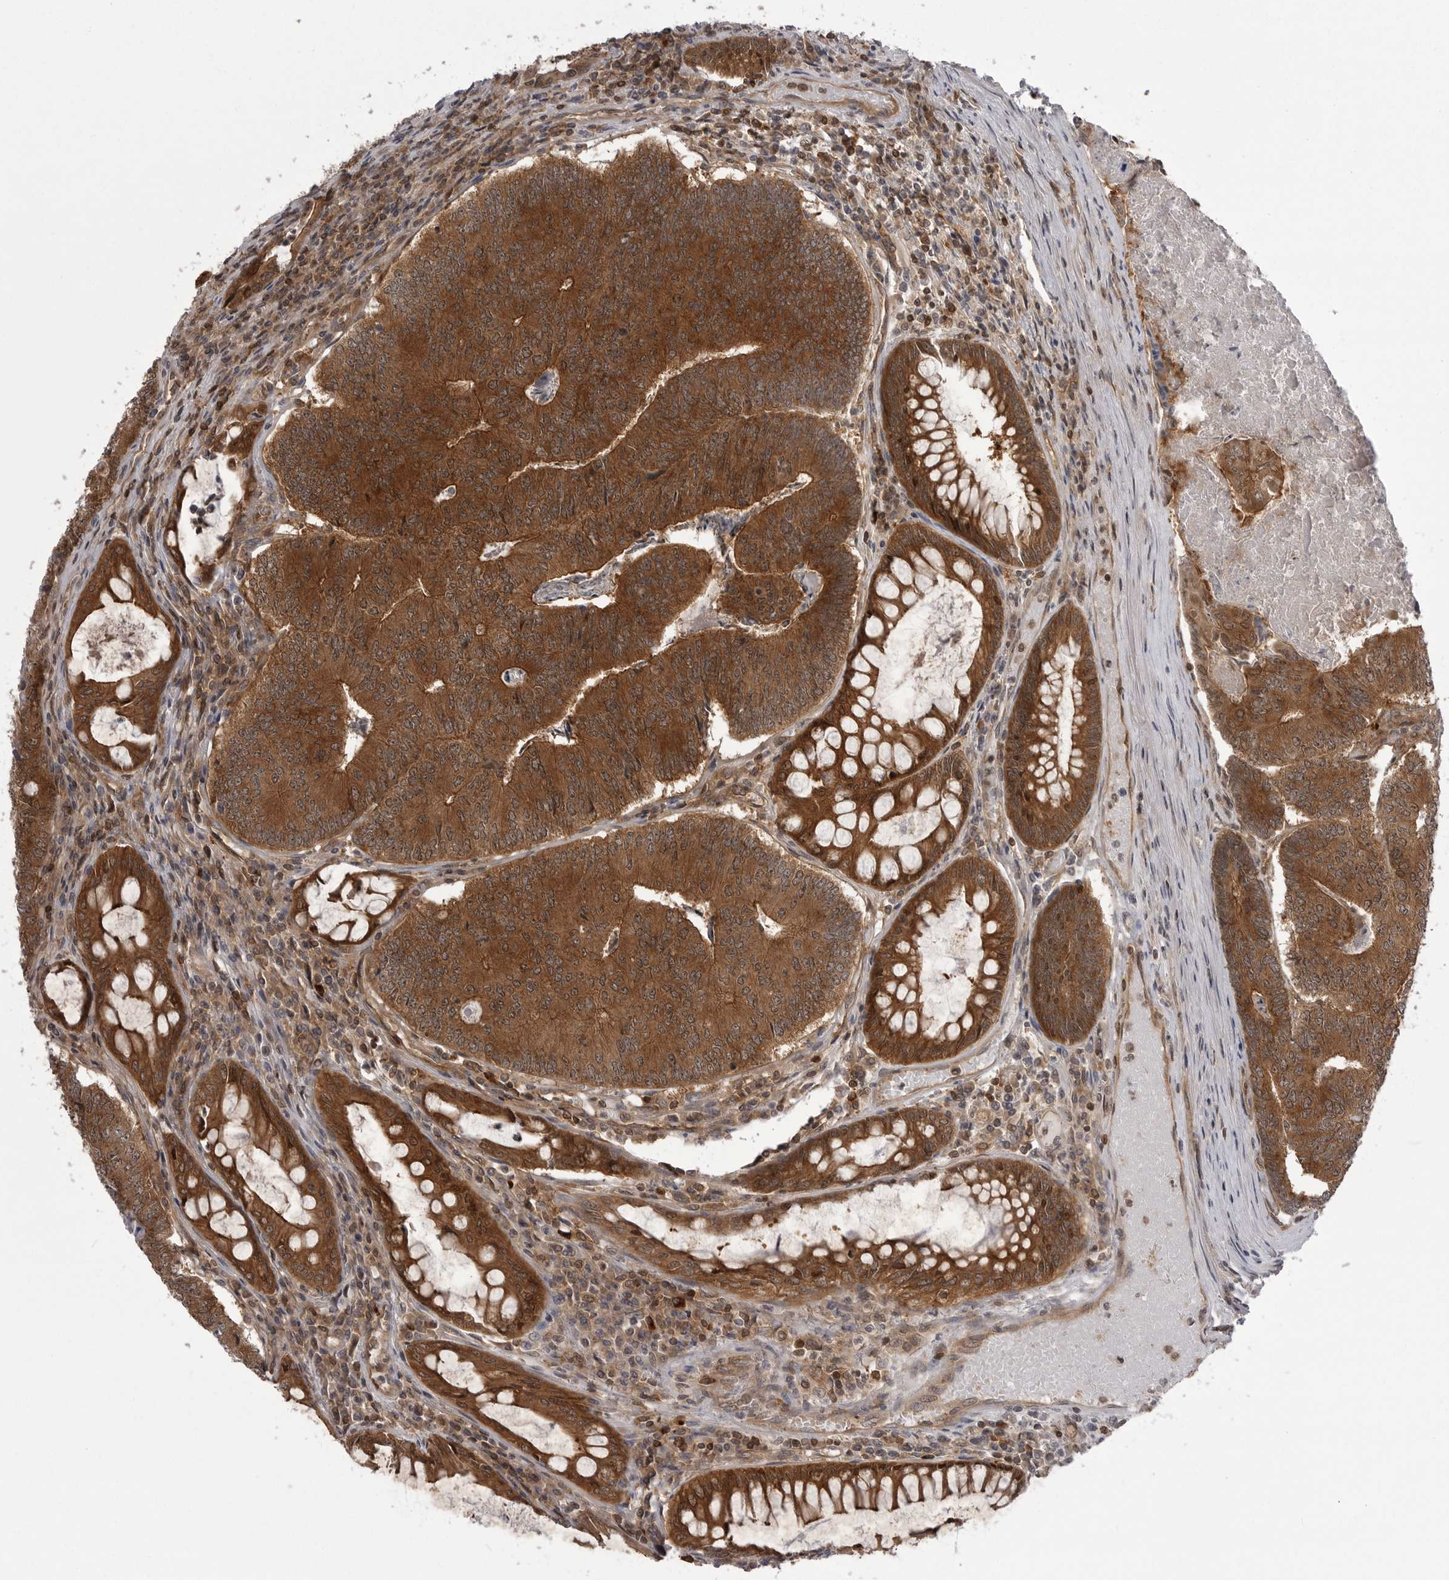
{"staining": {"intensity": "strong", "quantity": ">75%", "location": "cytoplasmic/membranous,nuclear"}, "tissue": "colorectal cancer", "cell_type": "Tumor cells", "image_type": "cancer", "snomed": [{"axis": "morphology", "description": "Adenocarcinoma, NOS"}, {"axis": "topography", "description": "Colon"}], "caption": "This photomicrograph displays immunohistochemistry (IHC) staining of colorectal cancer, with high strong cytoplasmic/membranous and nuclear expression in approximately >75% of tumor cells.", "gene": "STK24", "patient": {"sex": "female", "age": 67}}